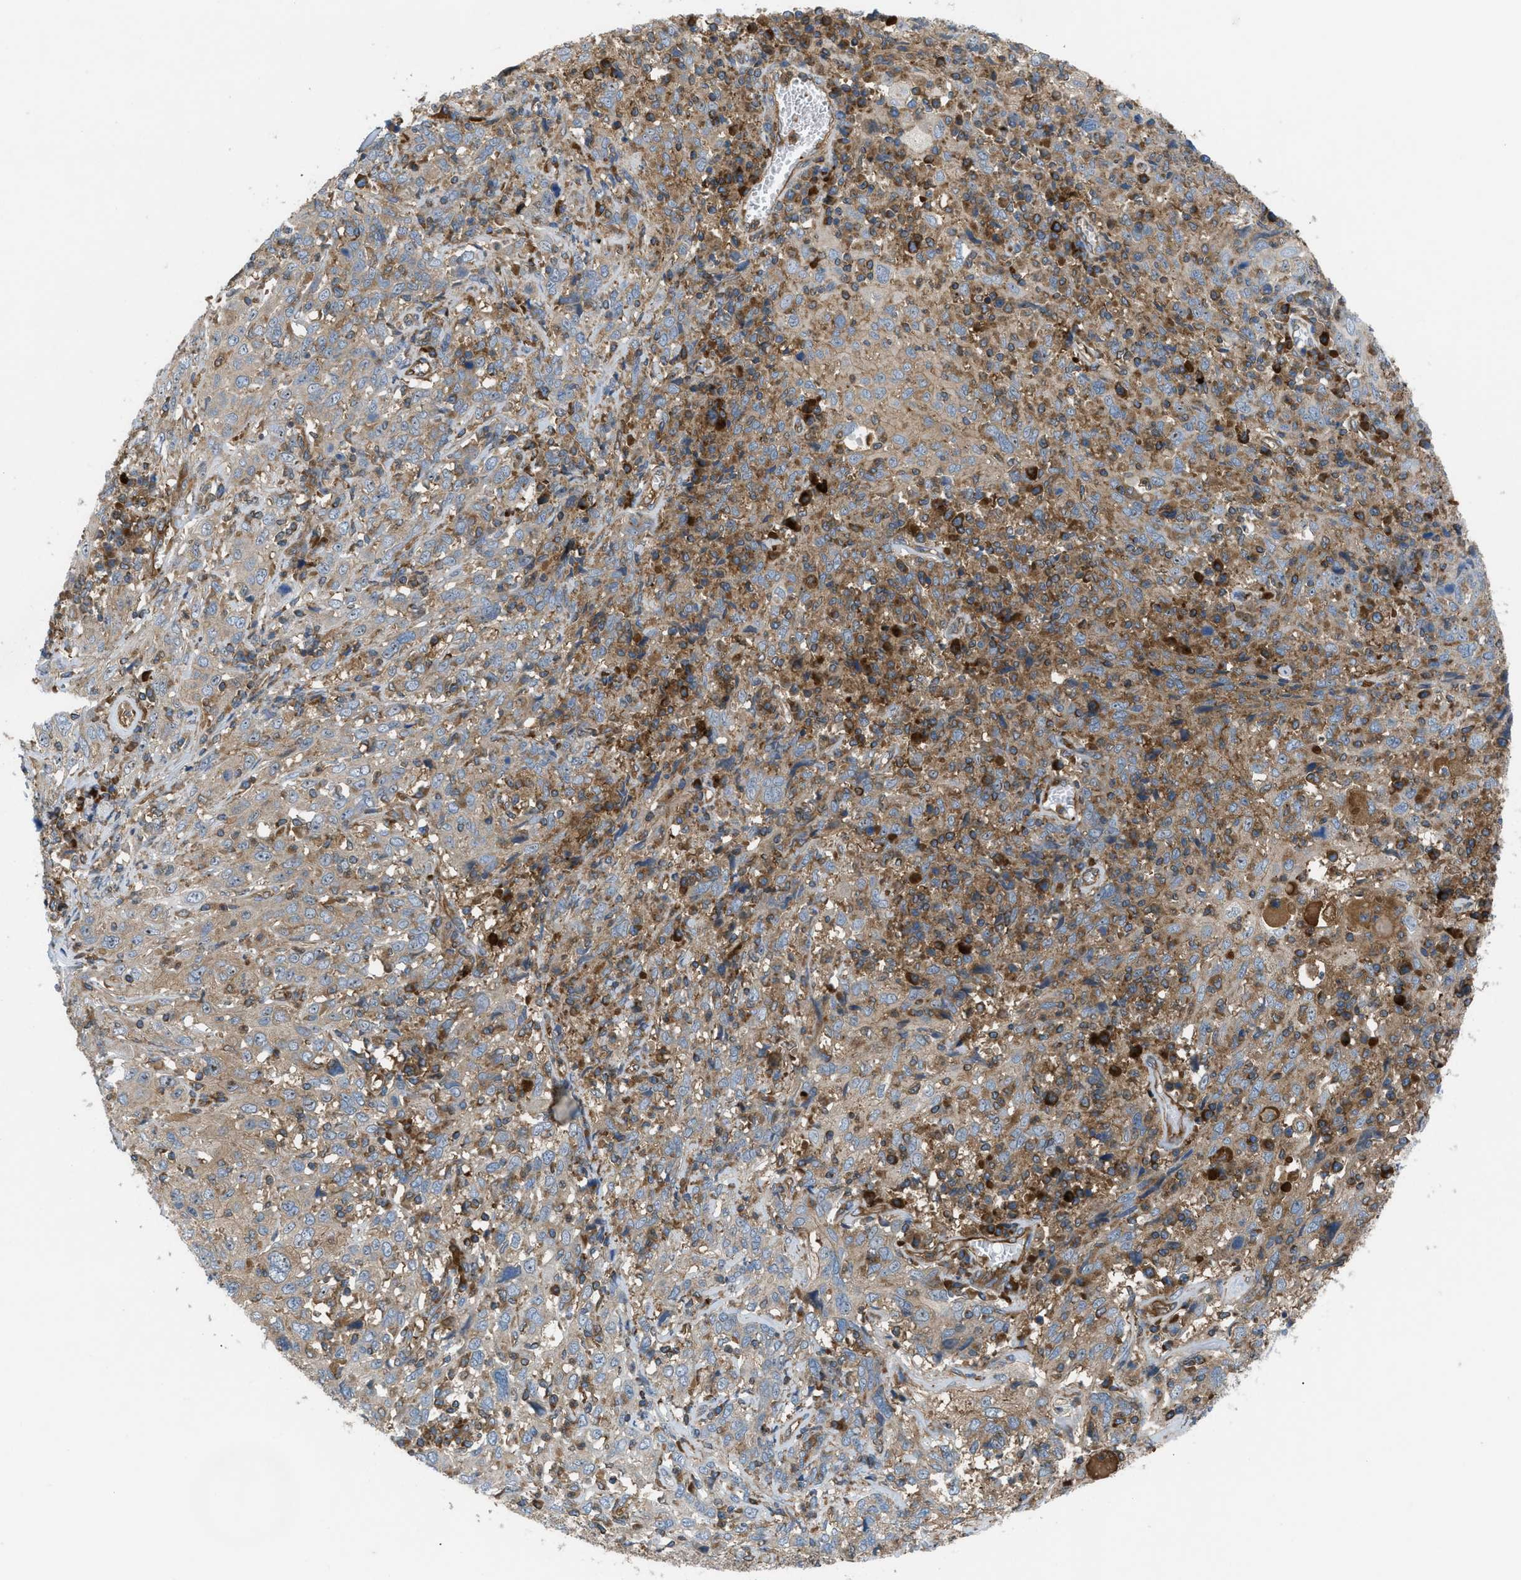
{"staining": {"intensity": "weak", "quantity": ">75%", "location": "cytoplasmic/membranous"}, "tissue": "cervical cancer", "cell_type": "Tumor cells", "image_type": "cancer", "snomed": [{"axis": "morphology", "description": "Squamous cell carcinoma, NOS"}, {"axis": "topography", "description": "Cervix"}], "caption": "Approximately >75% of tumor cells in cervical cancer exhibit weak cytoplasmic/membranous protein positivity as visualized by brown immunohistochemical staining.", "gene": "ATP2A3", "patient": {"sex": "female", "age": 46}}